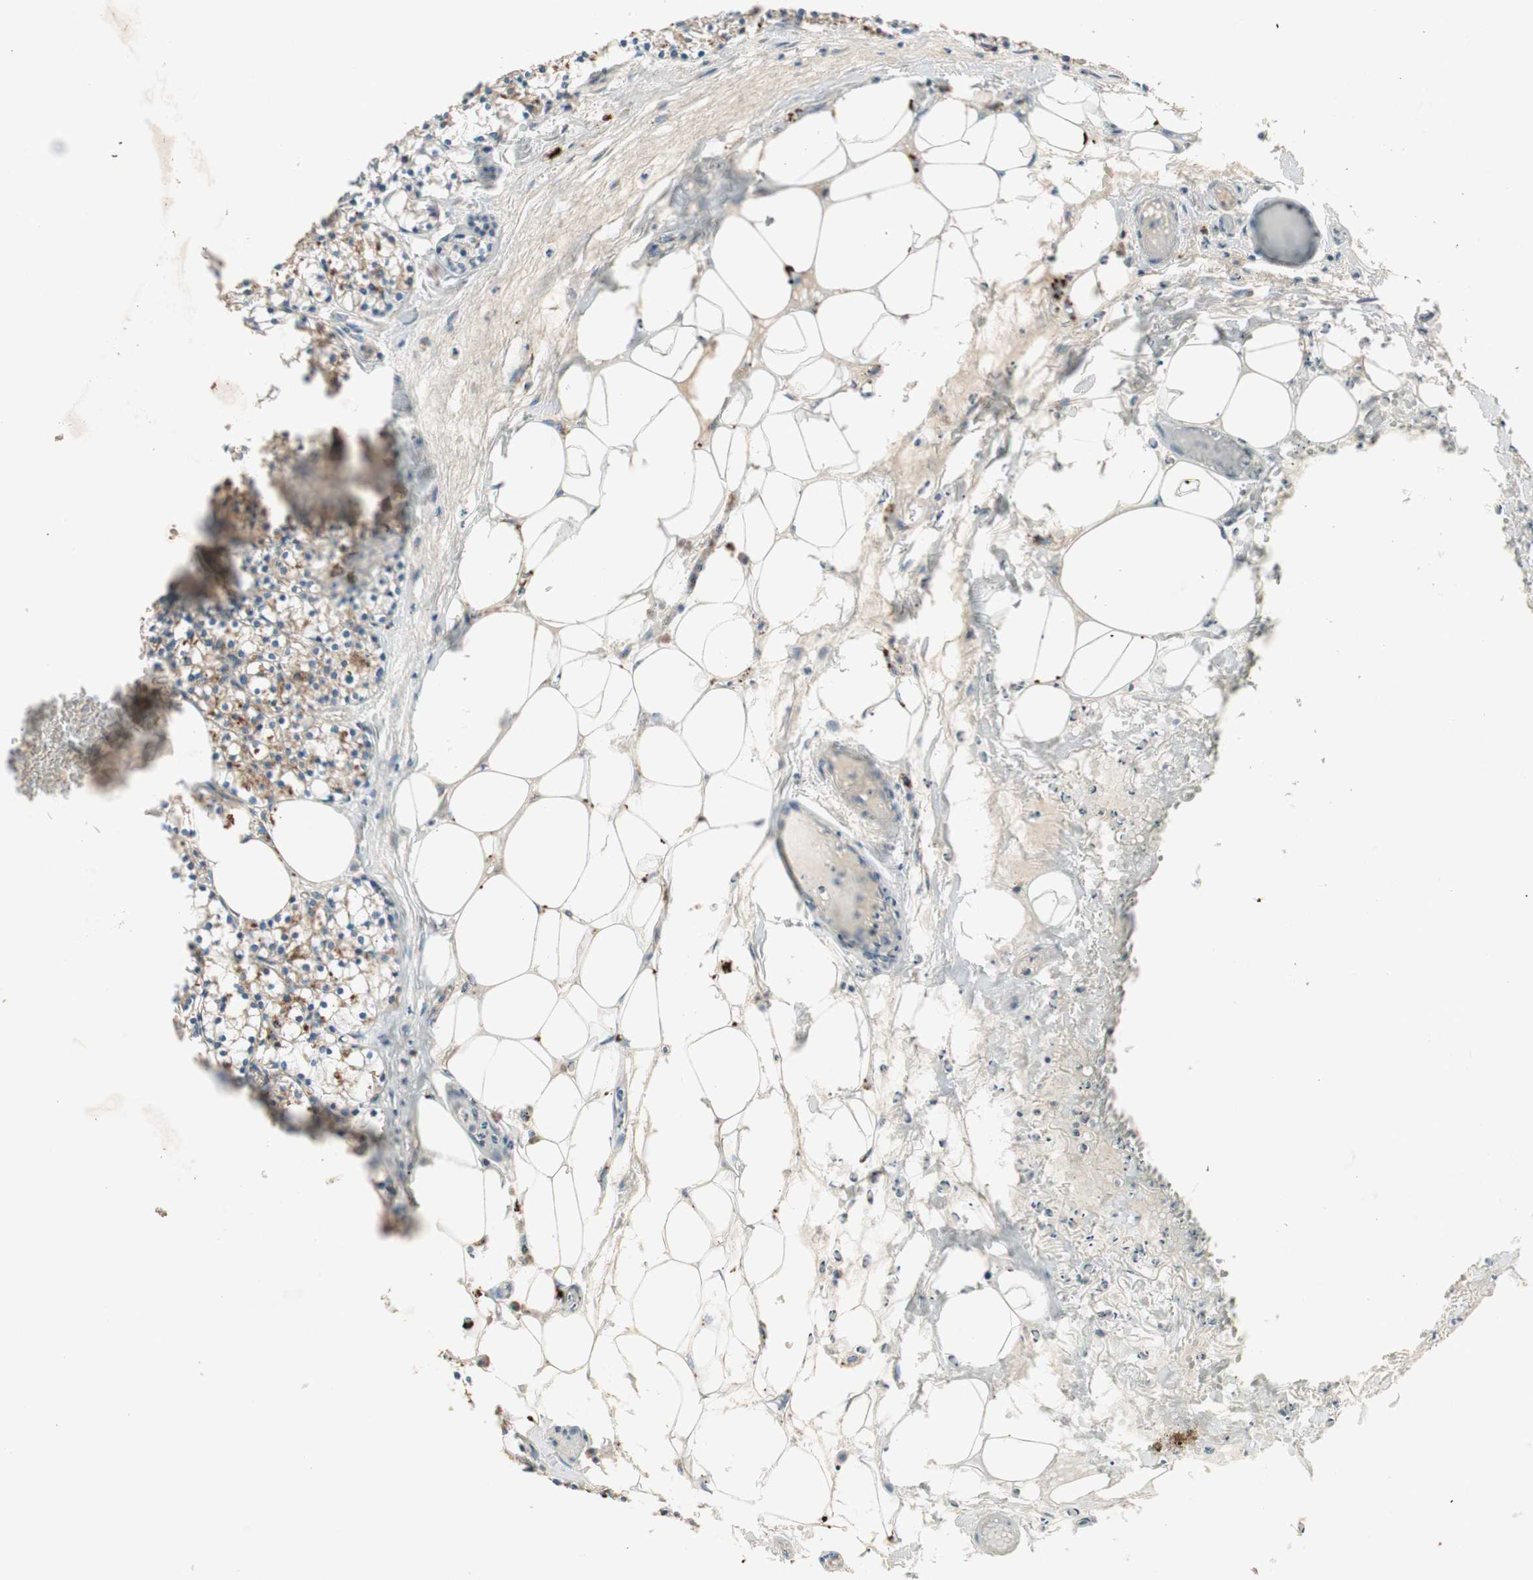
{"staining": {"intensity": "moderate", "quantity": "25%-75%", "location": "cytoplasmic/membranous"}, "tissue": "parathyroid gland", "cell_type": "Glandular cells", "image_type": "normal", "snomed": [{"axis": "morphology", "description": "Normal tissue, NOS"}, {"axis": "topography", "description": "Parathyroid gland"}], "caption": "Protein expression analysis of normal human parathyroid gland reveals moderate cytoplasmic/membranous positivity in approximately 25%-75% of glandular cells. (brown staining indicates protein expression, while blue staining denotes nuclei).", "gene": "CHADL", "patient": {"sex": "female", "age": 63}}